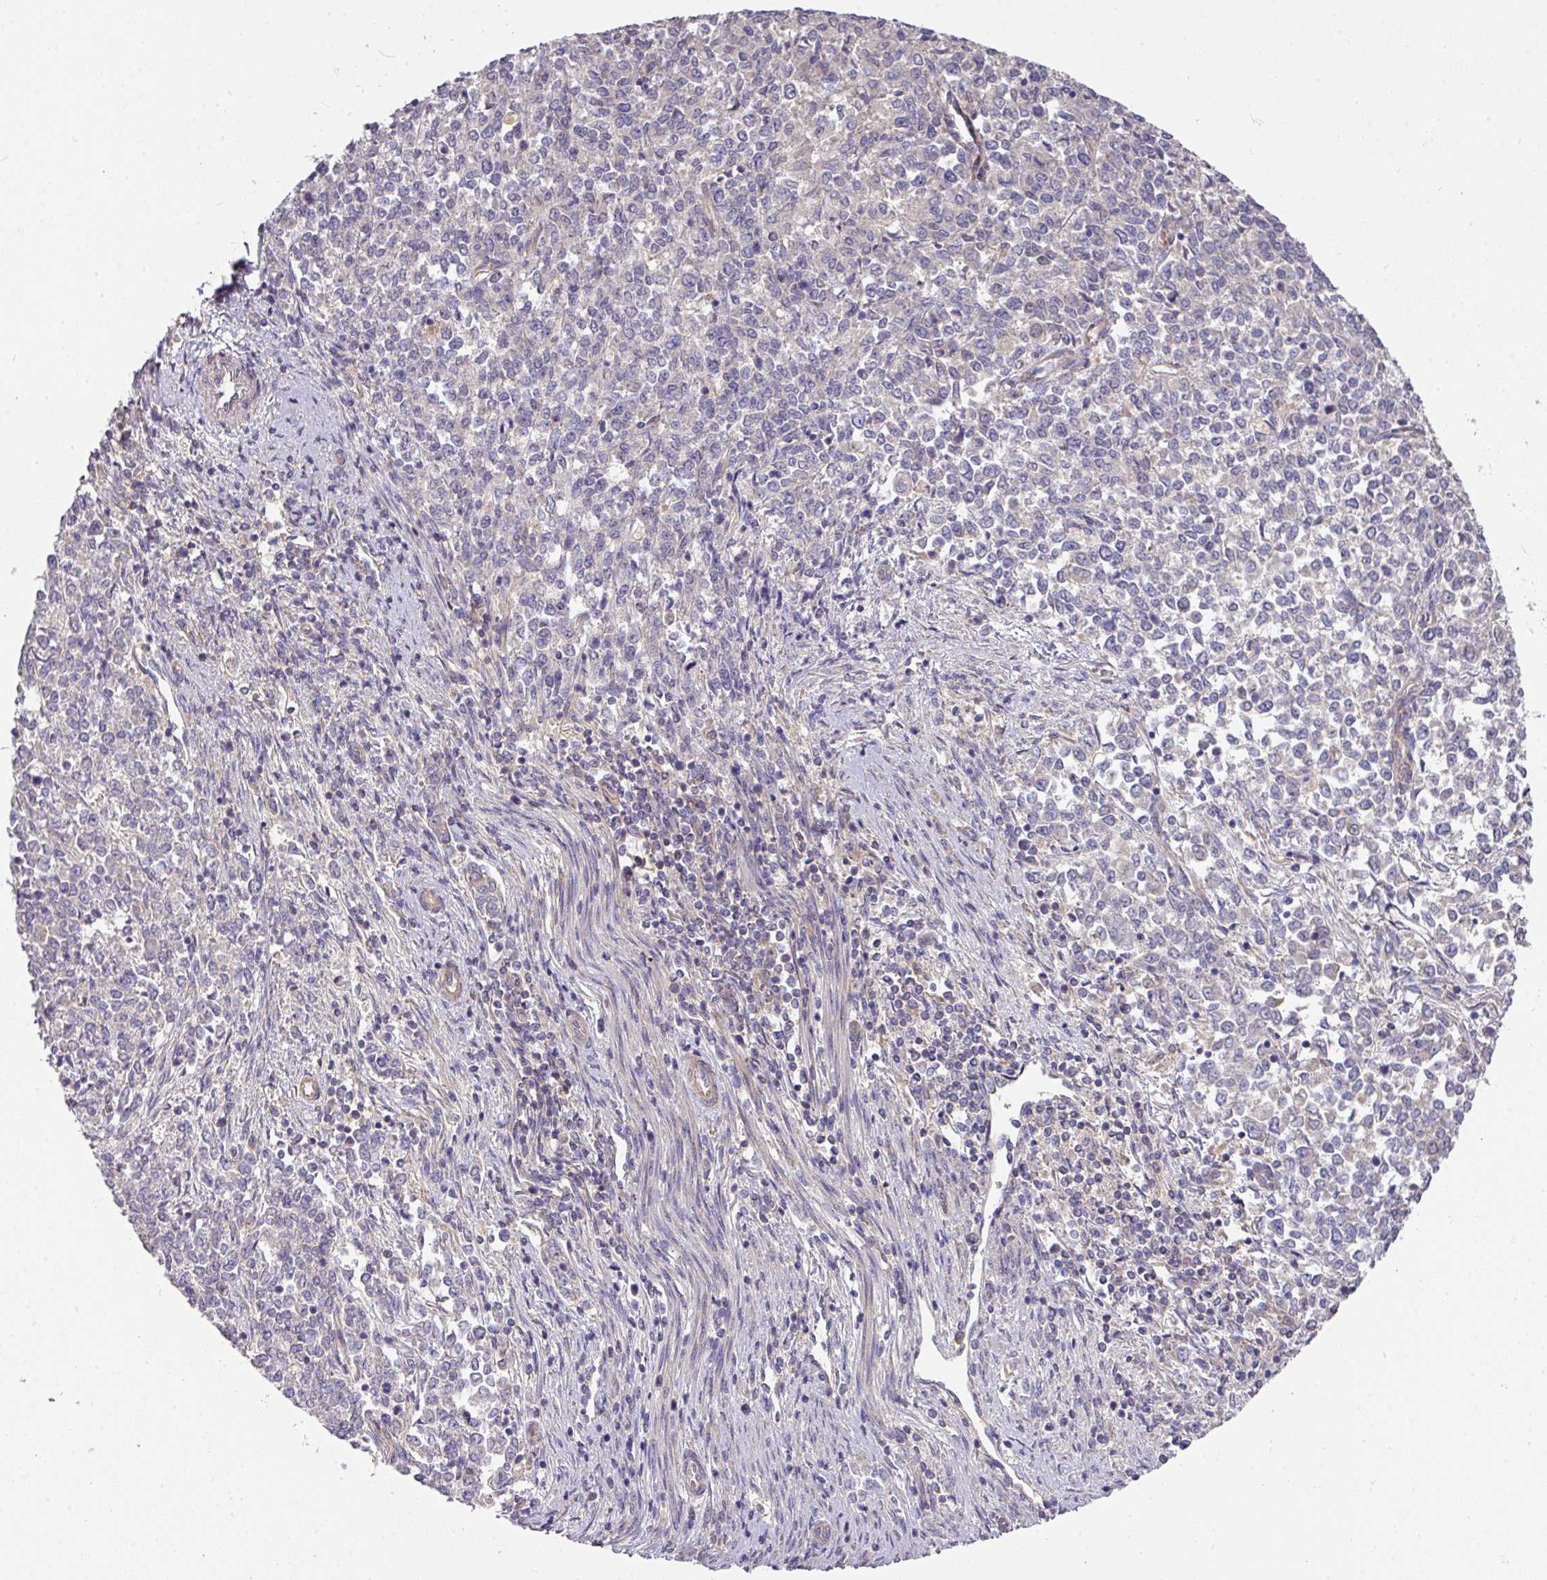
{"staining": {"intensity": "weak", "quantity": "<25%", "location": "cytoplasmic/membranous"}, "tissue": "endometrial cancer", "cell_type": "Tumor cells", "image_type": "cancer", "snomed": [{"axis": "morphology", "description": "Adenocarcinoma, NOS"}, {"axis": "topography", "description": "Endometrium"}], "caption": "Tumor cells are negative for brown protein staining in endometrial cancer (adenocarcinoma).", "gene": "STK35", "patient": {"sex": "female", "age": 50}}